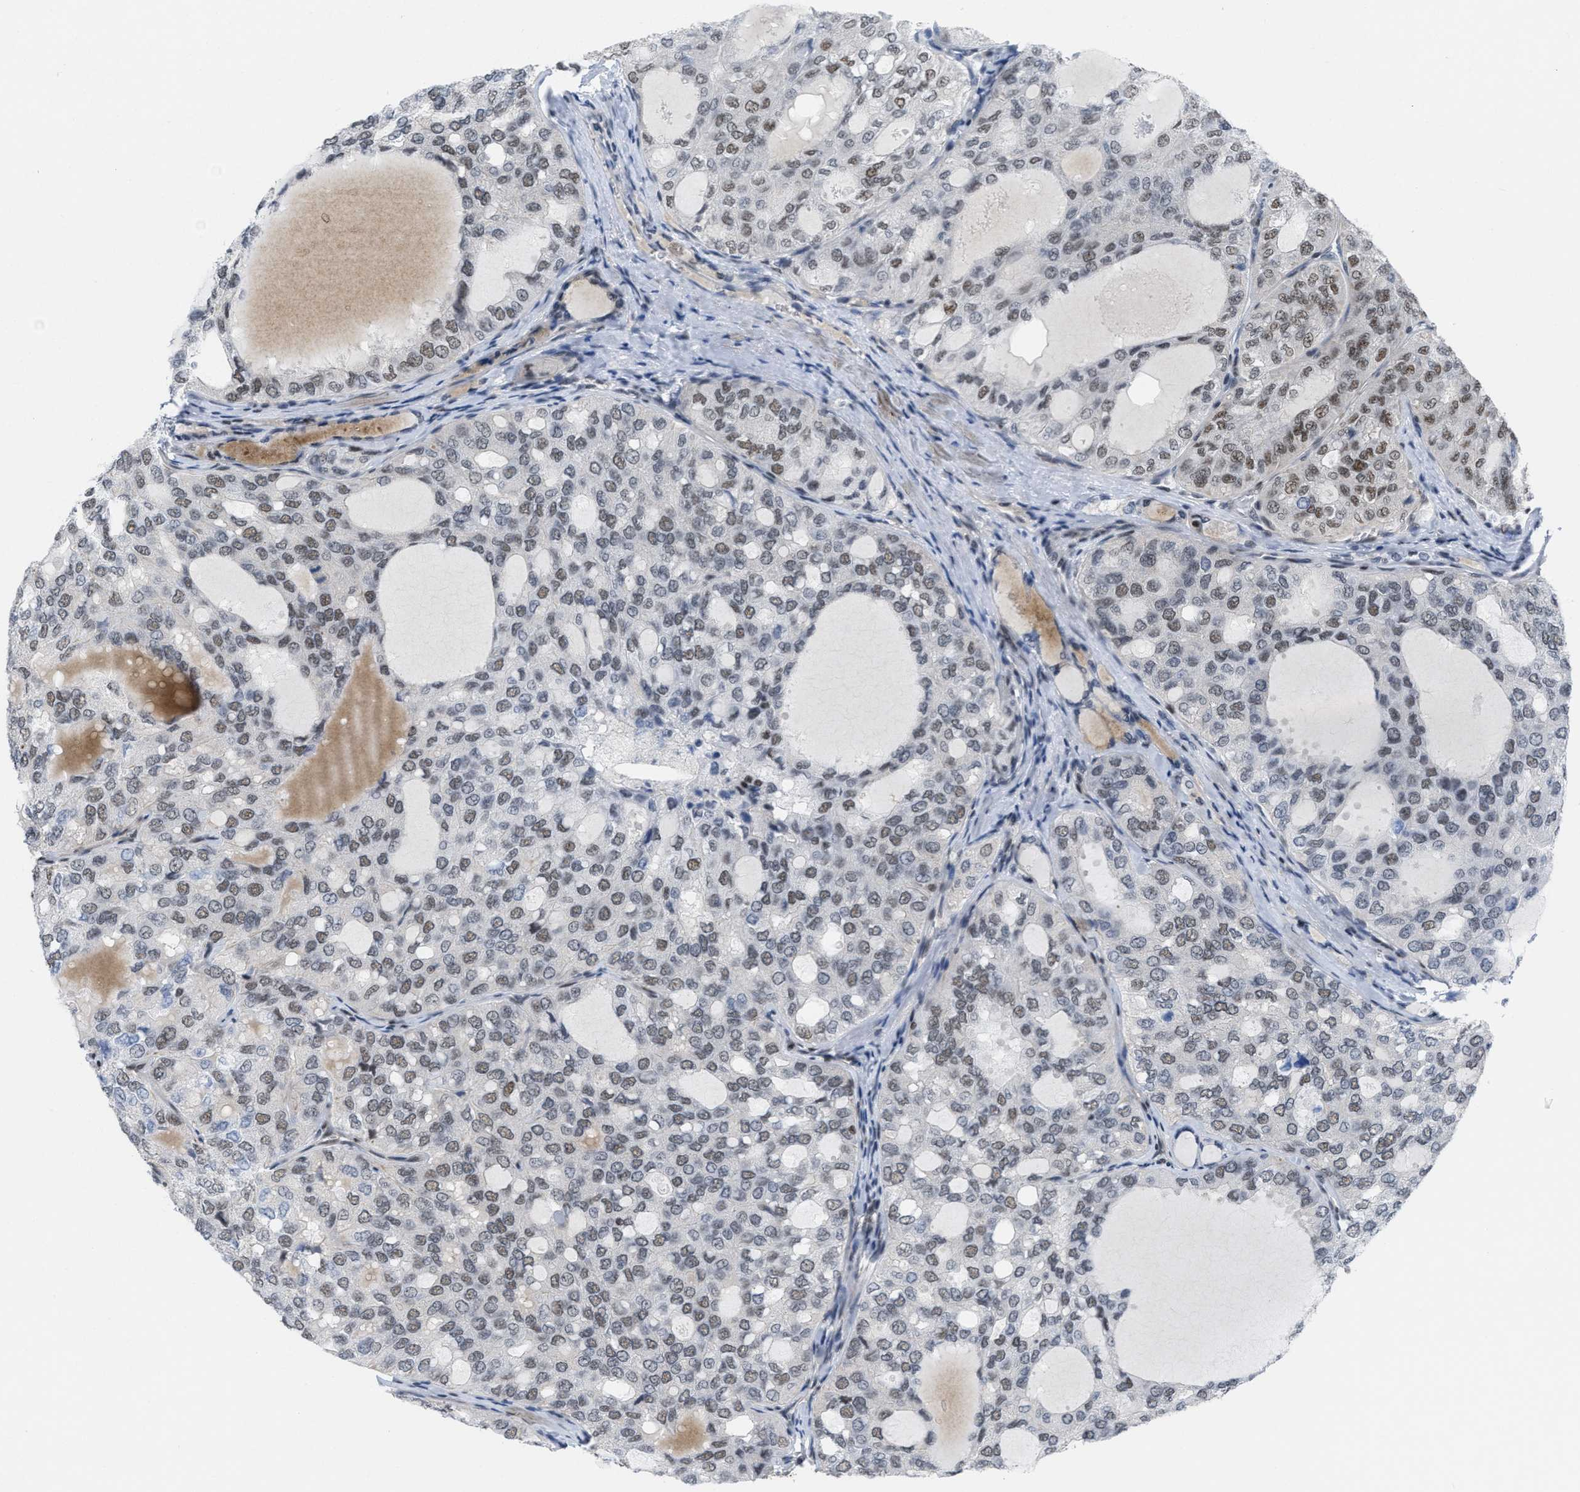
{"staining": {"intensity": "weak", "quantity": "25%-75%", "location": "nuclear"}, "tissue": "thyroid cancer", "cell_type": "Tumor cells", "image_type": "cancer", "snomed": [{"axis": "morphology", "description": "Follicular adenoma carcinoma, NOS"}, {"axis": "topography", "description": "Thyroid gland"}], "caption": "Thyroid cancer stained with a brown dye displays weak nuclear positive positivity in about 25%-75% of tumor cells.", "gene": "MIER1", "patient": {"sex": "male", "age": 75}}